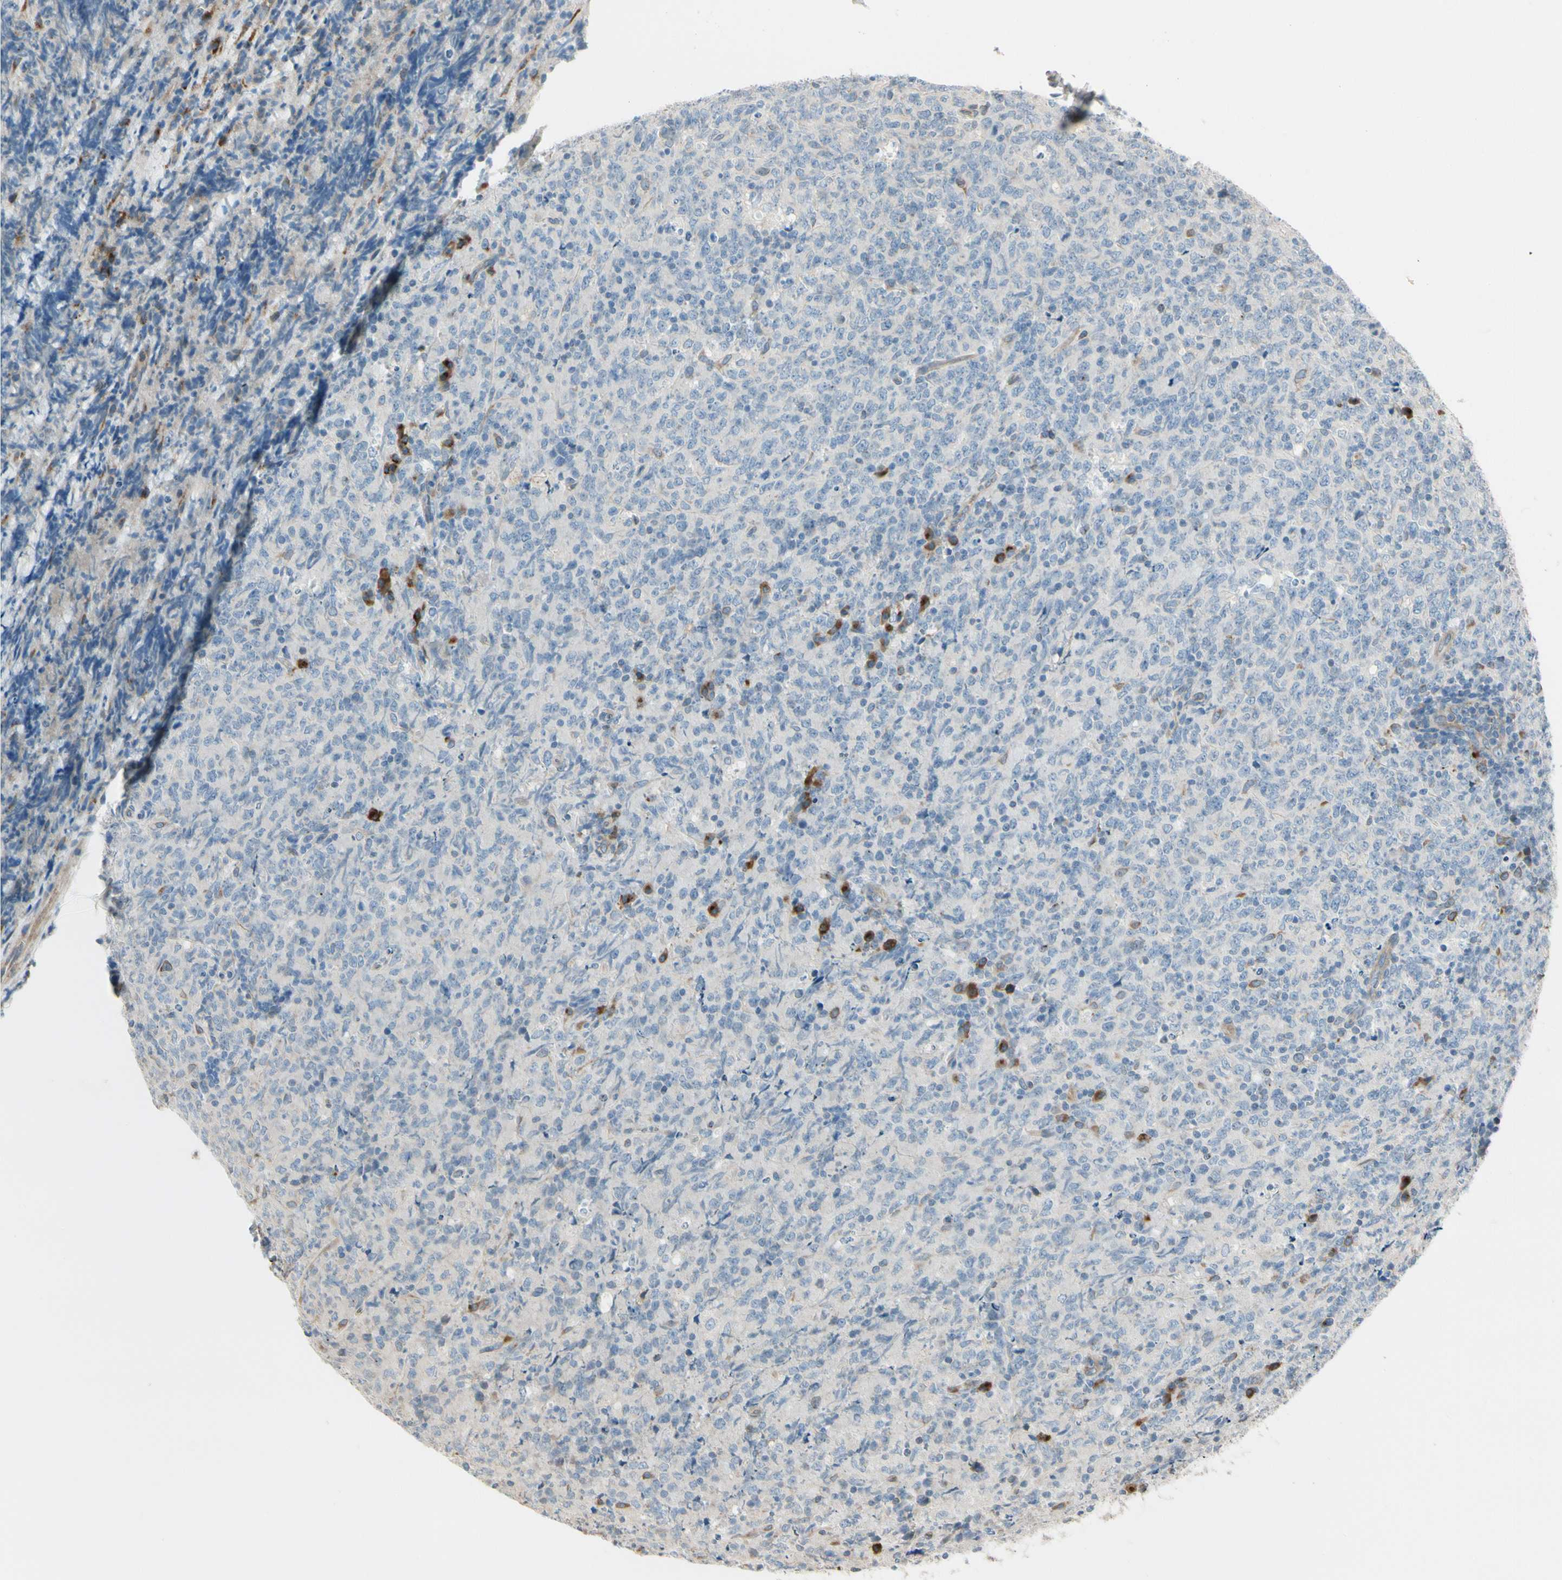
{"staining": {"intensity": "negative", "quantity": "none", "location": "none"}, "tissue": "lymphoma", "cell_type": "Tumor cells", "image_type": "cancer", "snomed": [{"axis": "morphology", "description": "Malignant lymphoma, non-Hodgkin's type, High grade"}, {"axis": "topography", "description": "Tonsil"}], "caption": "DAB (3,3'-diaminobenzidine) immunohistochemical staining of high-grade malignant lymphoma, non-Hodgkin's type displays no significant staining in tumor cells. Nuclei are stained in blue.", "gene": "NUCB2", "patient": {"sex": "female", "age": 36}}